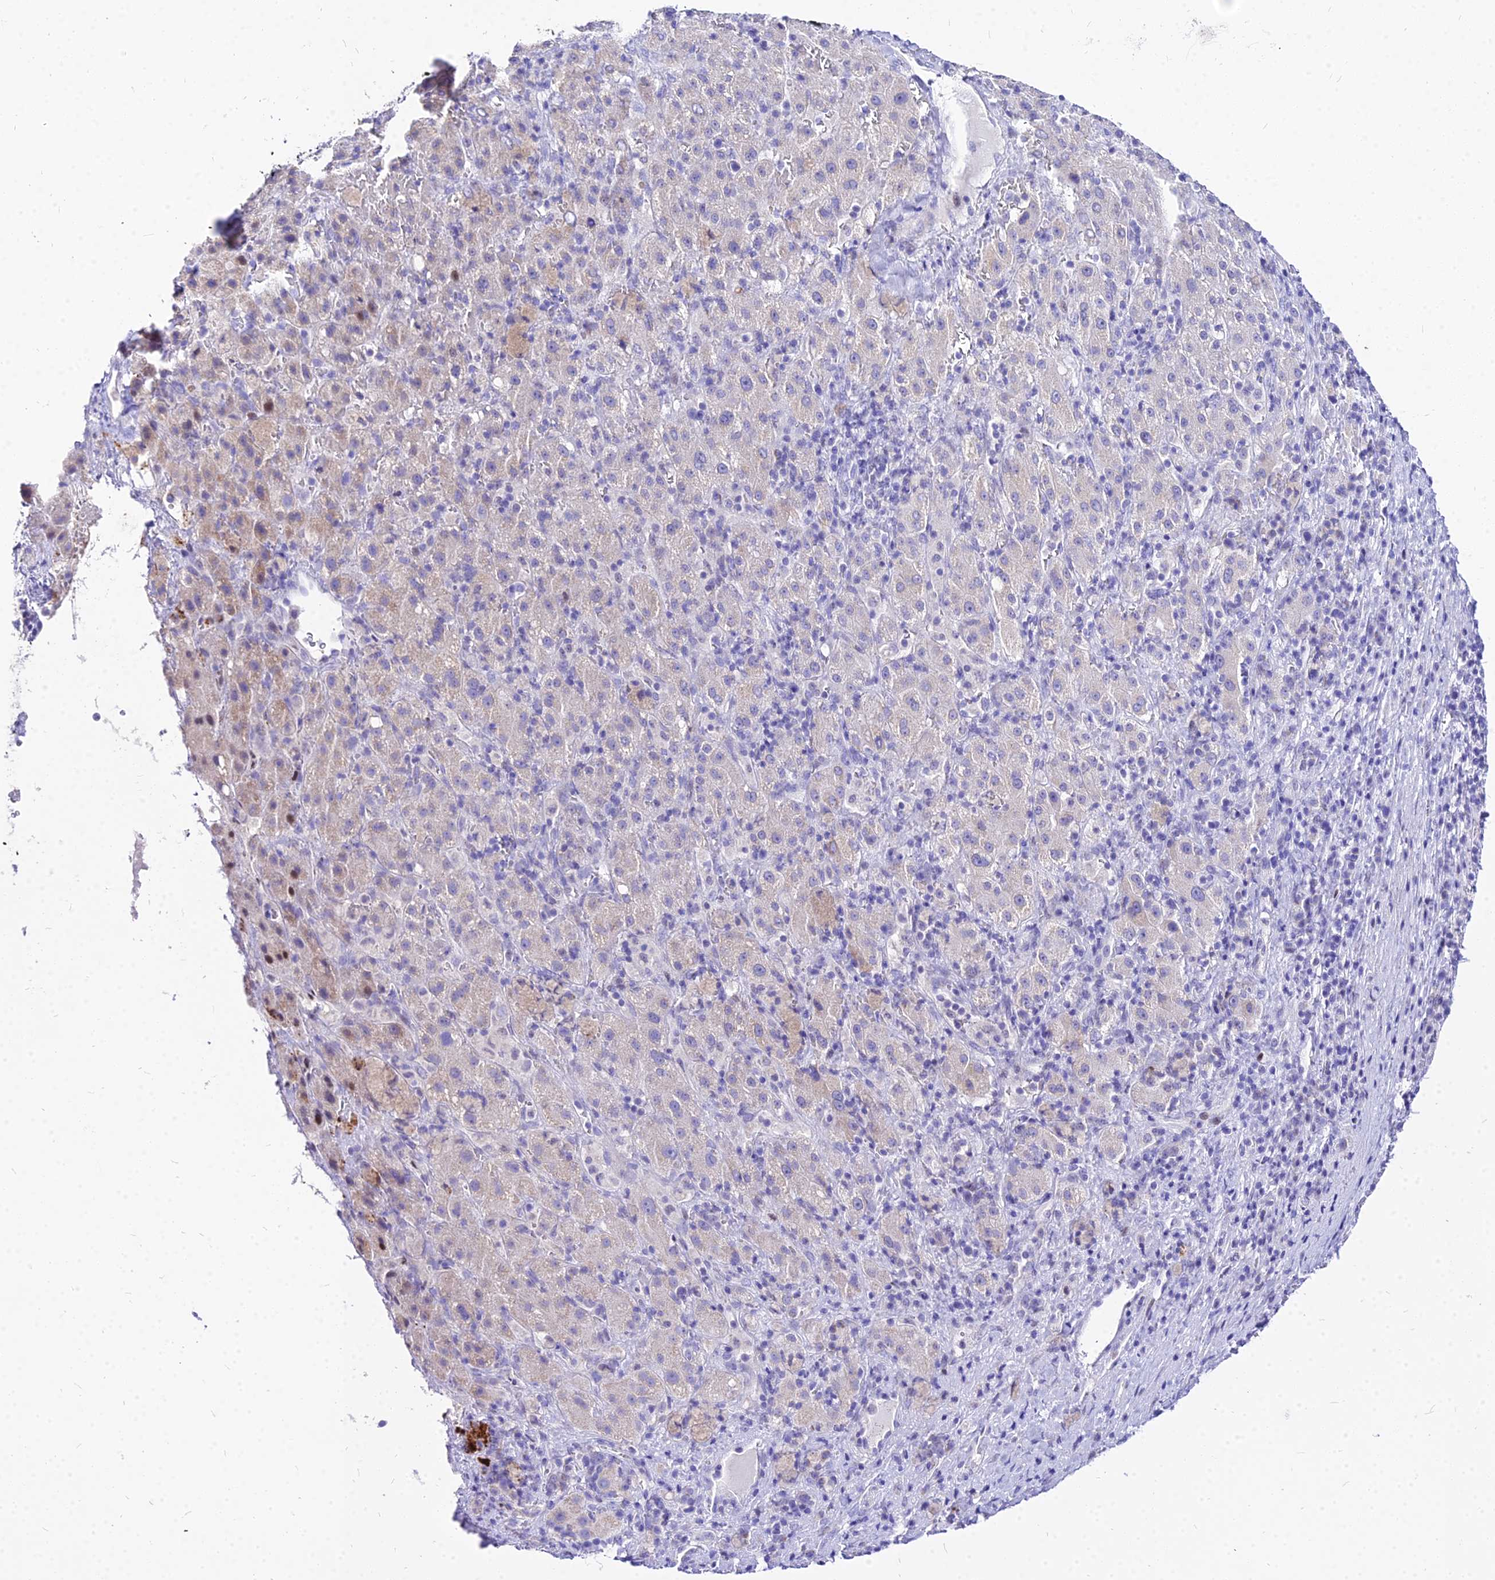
{"staining": {"intensity": "weak", "quantity": "<25%", "location": "cytoplasmic/membranous"}, "tissue": "liver cancer", "cell_type": "Tumor cells", "image_type": "cancer", "snomed": [{"axis": "morphology", "description": "Carcinoma, Hepatocellular, NOS"}, {"axis": "topography", "description": "Liver"}], "caption": "The immunohistochemistry (IHC) histopathology image has no significant expression in tumor cells of liver hepatocellular carcinoma tissue.", "gene": "CARD18", "patient": {"sex": "female", "age": 58}}